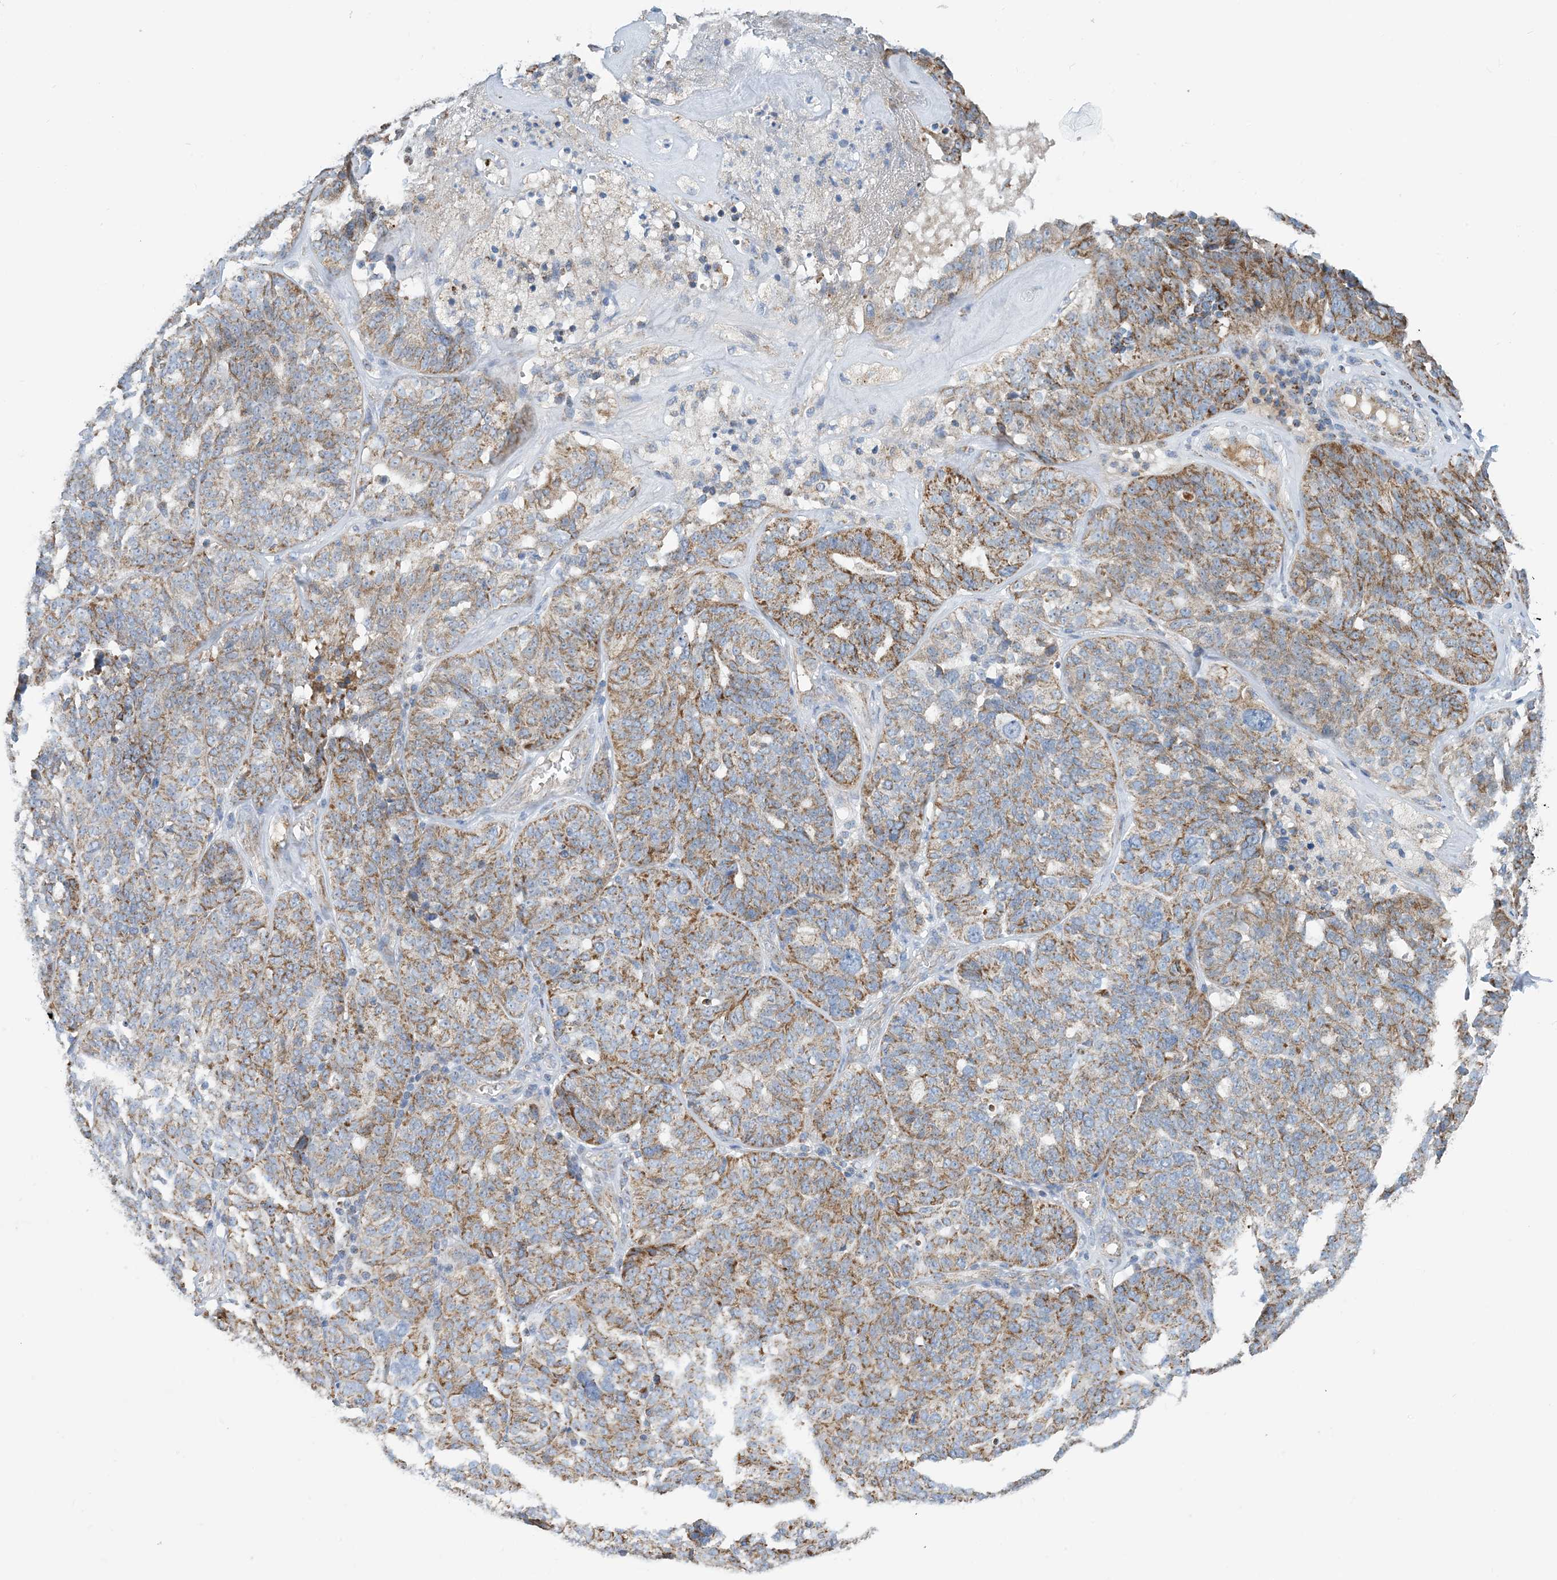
{"staining": {"intensity": "moderate", "quantity": ">75%", "location": "cytoplasmic/membranous"}, "tissue": "ovarian cancer", "cell_type": "Tumor cells", "image_type": "cancer", "snomed": [{"axis": "morphology", "description": "Cystadenocarcinoma, serous, NOS"}, {"axis": "topography", "description": "Ovary"}], "caption": "The histopathology image shows immunohistochemical staining of ovarian cancer. There is moderate cytoplasmic/membranous positivity is appreciated in about >75% of tumor cells. The staining was performed using DAB (3,3'-diaminobenzidine) to visualize the protein expression in brown, while the nuclei were stained in blue with hematoxylin (Magnification: 20x).", "gene": "PHOSPHO2", "patient": {"sex": "female", "age": 59}}